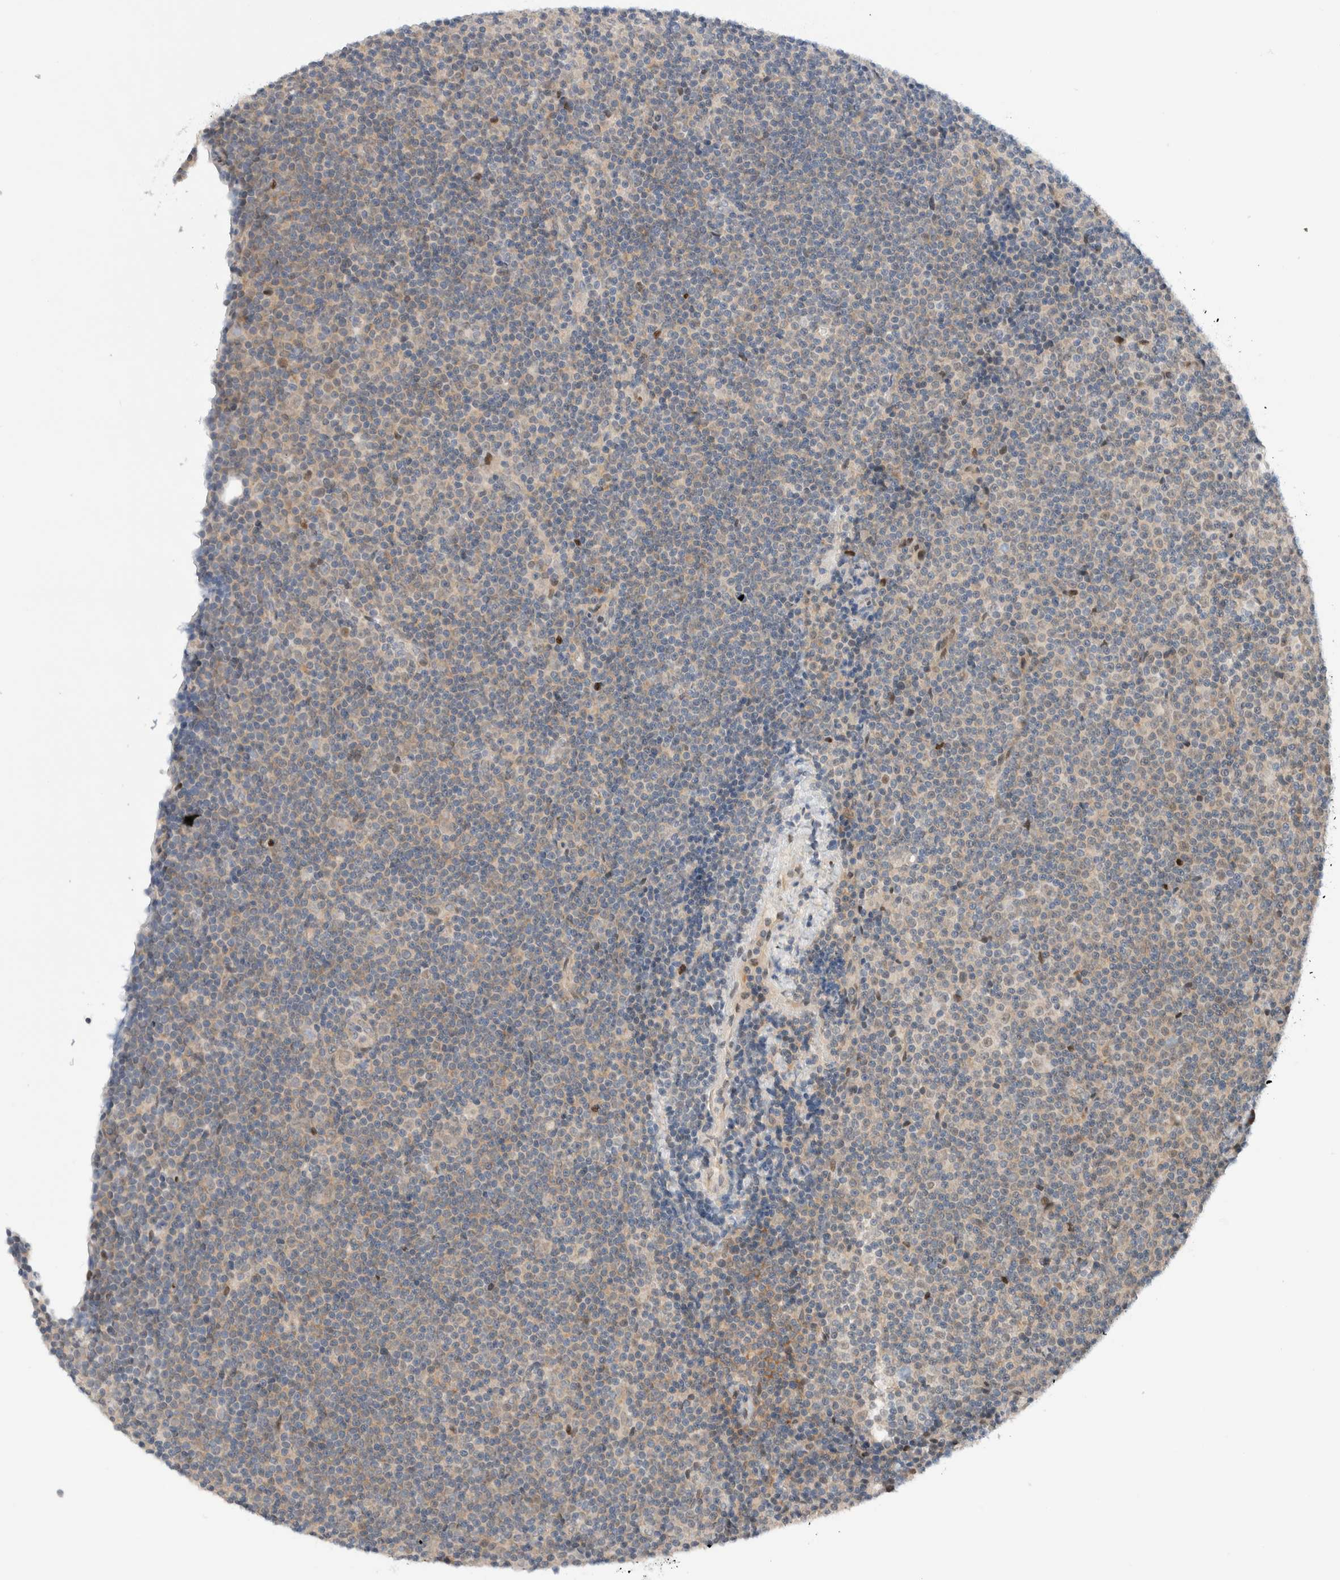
{"staining": {"intensity": "weak", "quantity": "25%-75%", "location": "cytoplasmic/membranous,nuclear"}, "tissue": "lymphoma", "cell_type": "Tumor cells", "image_type": "cancer", "snomed": [{"axis": "morphology", "description": "Malignant lymphoma, non-Hodgkin's type, Low grade"}, {"axis": "topography", "description": "Lymph node"}], "caption": "A high-resolution micrograph shows immunohistochemistry staining of lymphoma, which shows weak cytoplasmic/membranous and nuclear staining in about 25%-75% of tumor cells. (DAB IHC with brightfield microscopy, high magnification).", "gene": "NCR3LG1", "patient": {"sex": "female", "age": 67}}